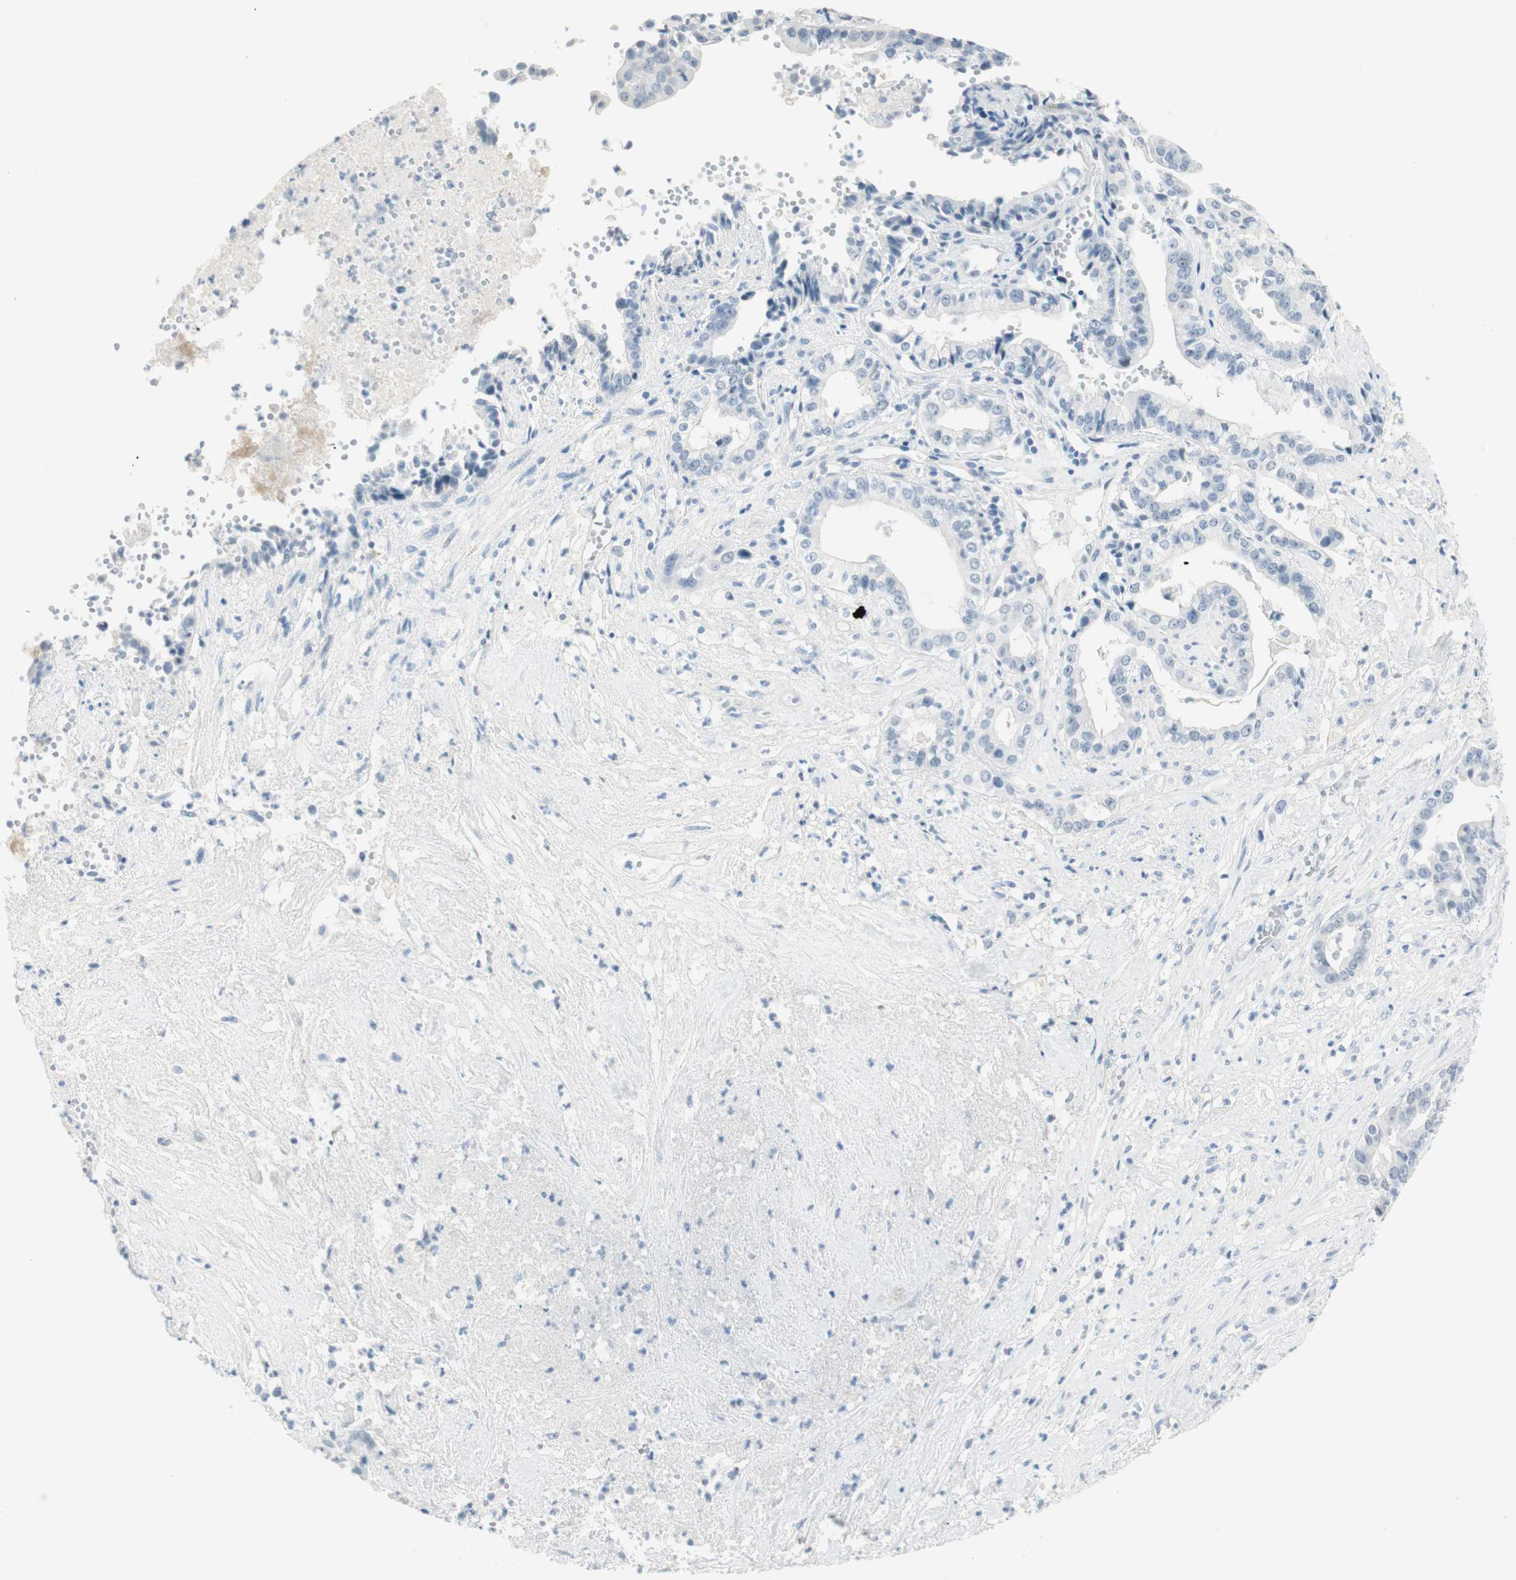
{"staining": {"intensity": "negative", "quantity": "none", "location": "none"}, "tissue": "liver cancer", "cell_type": "Tumor cells", "image_type": "cancer", "snomed": [{"axis": "morphology", "description": "Cholangiocarcinoma"}, {"axis": "topography", "description": "Liver"}], "caption": "Immunohistochemistry of human liver cancer reveals no staining in tumor cells.", "gene": "MLLT10", "patient": {"sex": "female", "age": 61}}